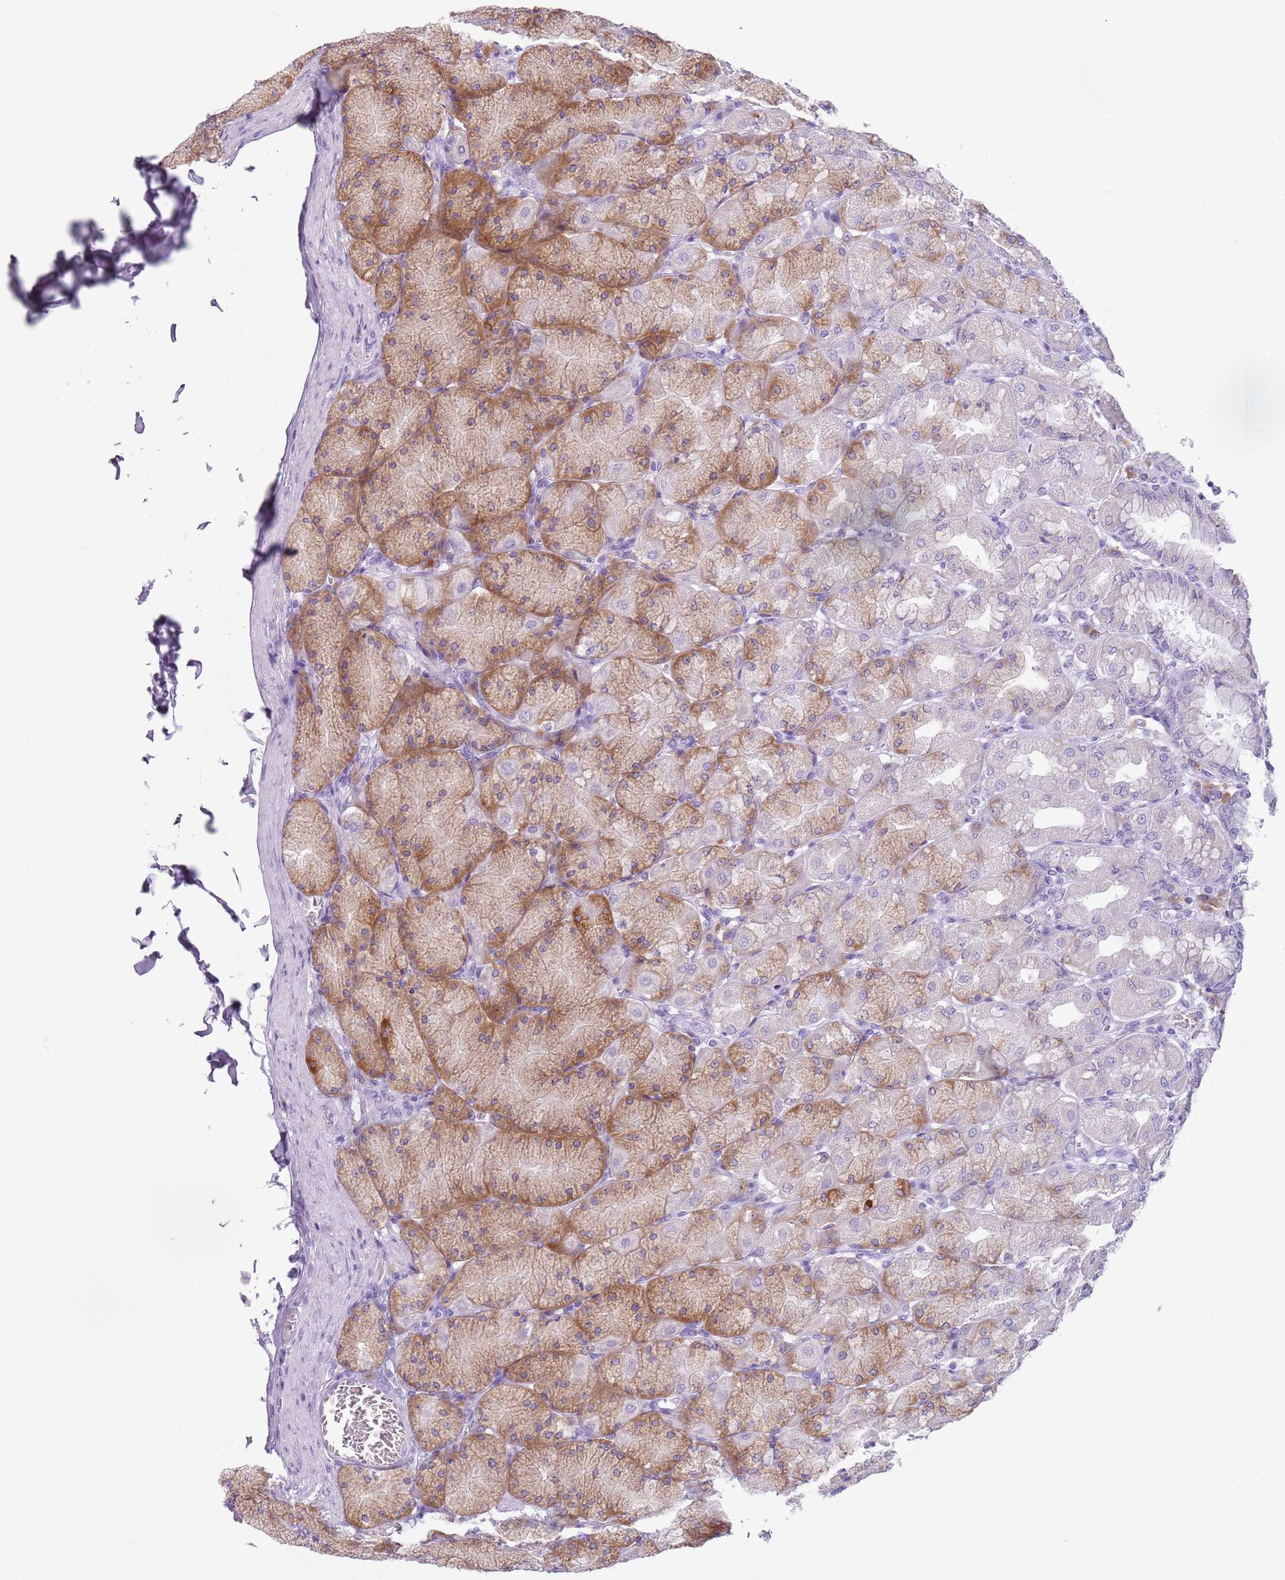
{"staining": {"intensity": "moderate", "quantity": "25%-75%", "location": "cytoplasmic/membranous"}, "tissue": "stomach", "cell_type": "Glandular cells", "image_type": "normal", "snomed": [{"axis": "morphology", "description": "Normal tissue, NOS"}, {"axis": "topography", "description": "Stomach, upper"}], "caption": "Moderate cytoplasmic/membranous expression is identified in approximately 25%-75% of glandular cells in unremarkable stomach.", "gene": "HYOU1", "patient": {"sex": "female", "age": 56}}